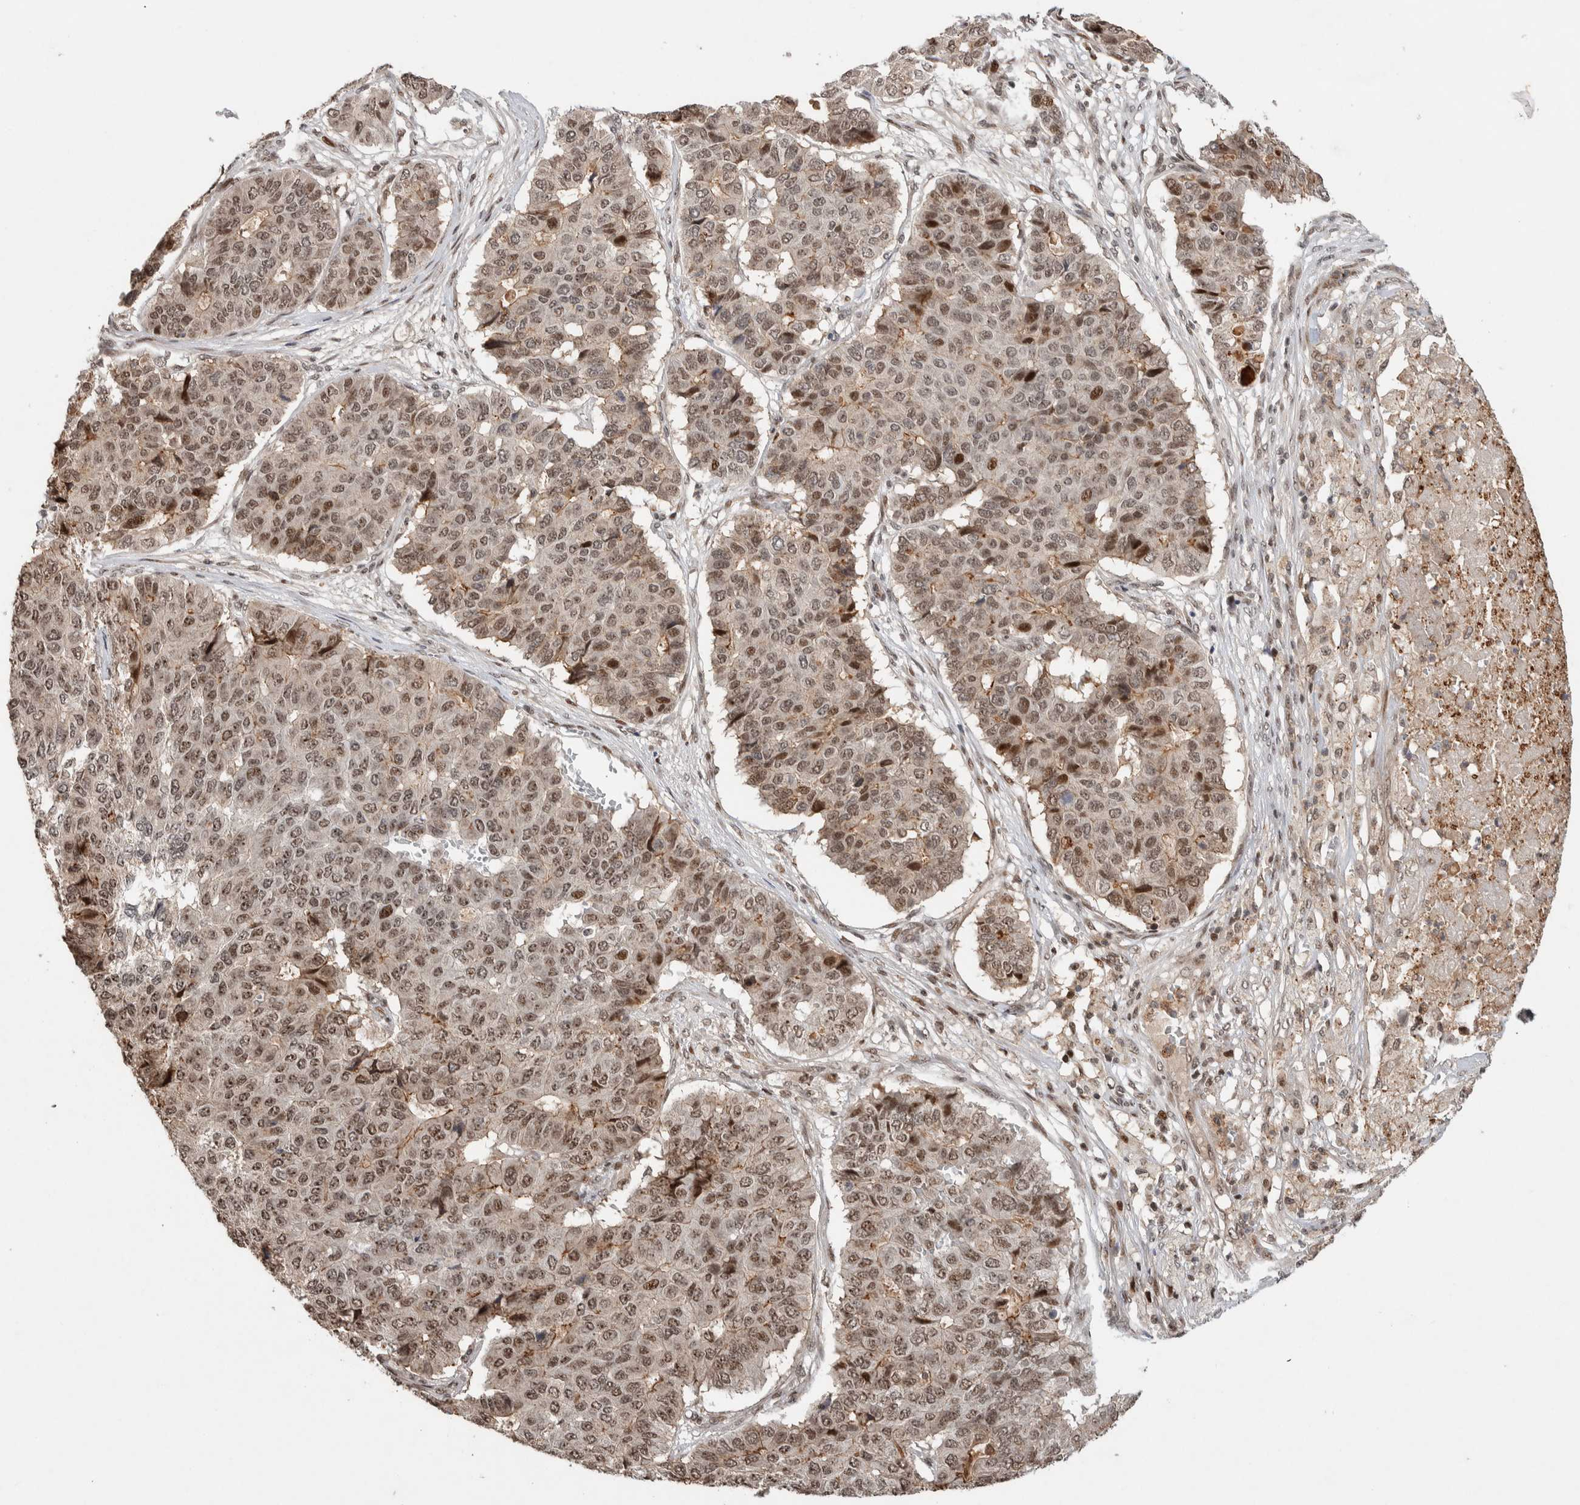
{"staining": {"intensity": "weak", "quantity": ">75%", "location": "nuclear"}, "tissue": "pancreatic cancer", "cell_type": "Tumor cells", "image_type": "cancer", "snomed": [{"axis": "morphology", "description": "Adenocarcinoma, NOS"}, {"axis": "topography", "description": "Pancreas"}], "caption": "Brown immunohistochemical staining in pancreatic cancer demonstrates weak nuclear staining in approximately >75% of tumor cells. The staining is performed using DAB (3,3'-diaminobenzidine) brown chromogen to label protein expression. The nuclei are counter-stained blue using hematoxylin.", "gene": "ZNF521", "patient": {"sex": "male", "age": 50}}